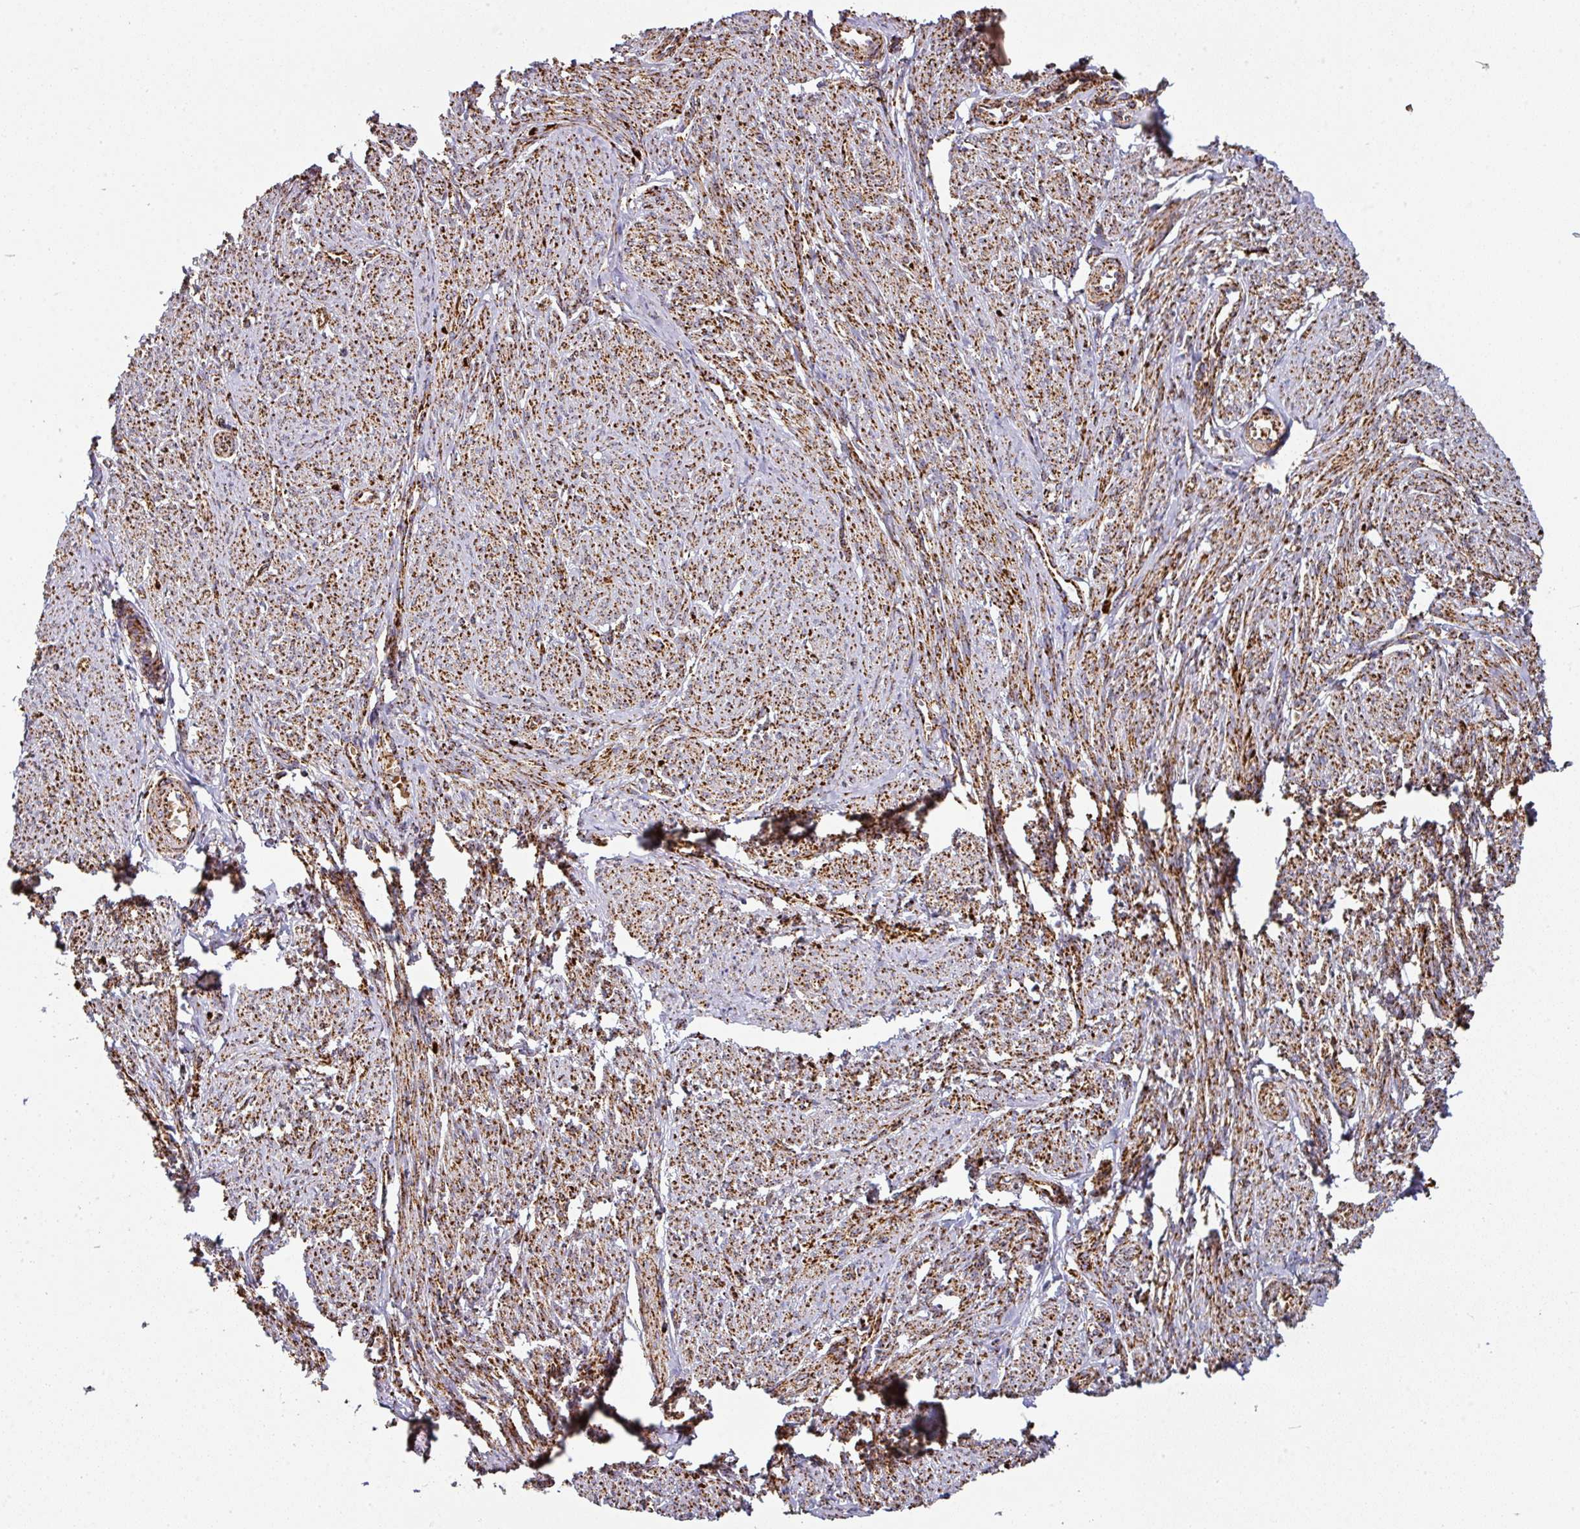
{"staining": {"intensity": "strong", "quantity": ">75%", "location": "cytoplasmic/membranous"}, "tissue": "smooth muscle", "cell_type": "Smooth muscle cells", "image_type": "normal", "snomed": [{"axis": "morphology", "description": "Normal tissue, NOS"}, {"axis": "topography", "description": "Smooth muscle"}], "caption": "Smooth muscle stained with immunohistochemistry reveals strong cytoplasmic/membranous staining in about >75% of smooth muscle cells. (DAB (3,3'-diaminobenzidine) IHC, brown staining for protein, blue staining for nuclei).", "gene": "TRAP1", "patient": {"sex": "female", "age": 65}}